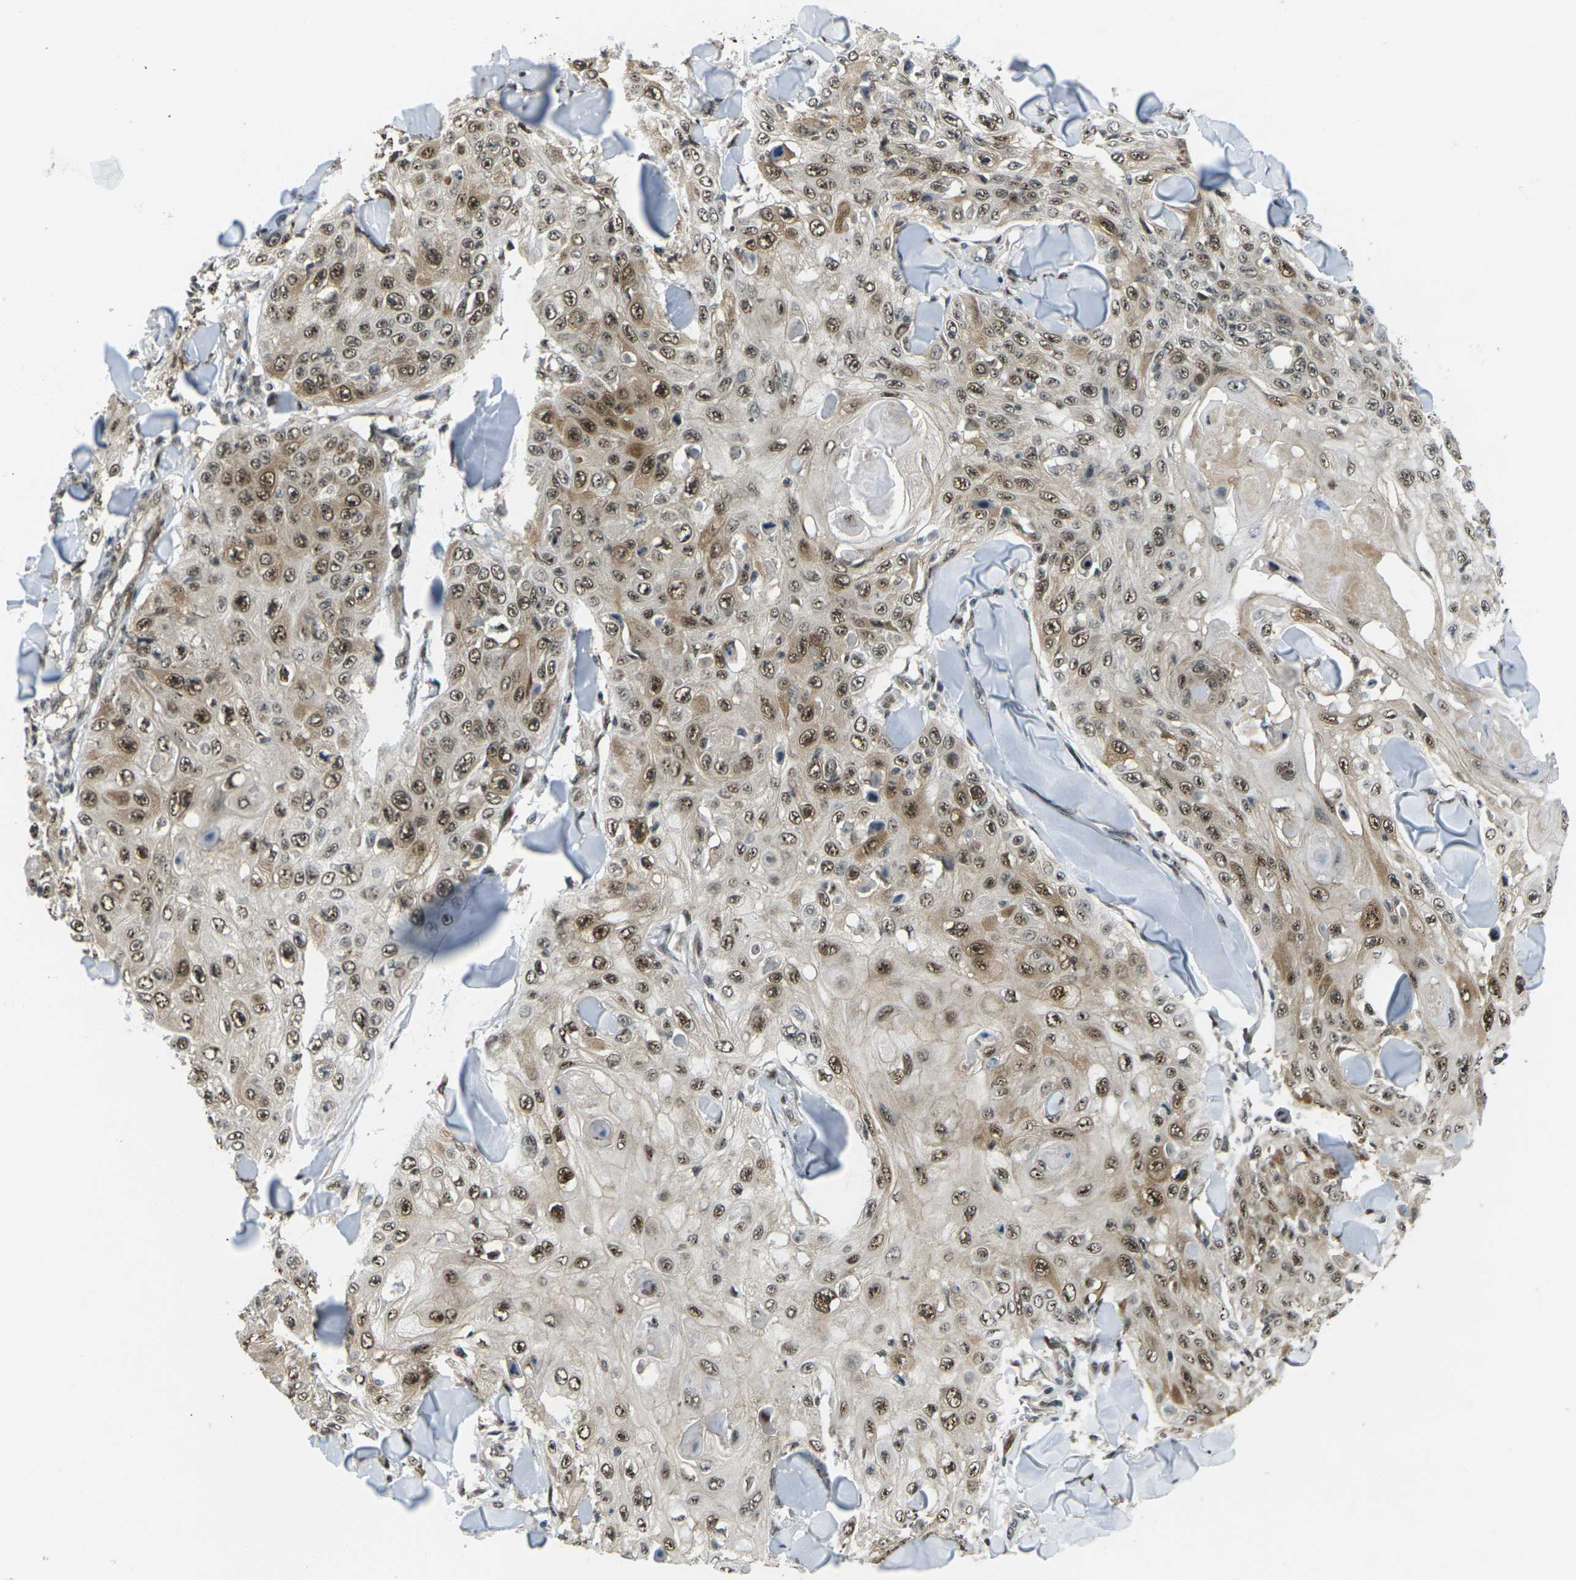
{"staining": {"intensity": "moderate", "quantity": ">75%", "location": "cytoplasmic/membranous,nuclear"}, "tissue": "skin cancer", "cell_type": "Tumor cells", "image_type": "cancer", "snomed": [{"axis": "morphology", "description": "Squamous cell carcinoma, NOS"}, {"axis": "topography", "description": "Skin"}], "caption": "High-magnification brightfield microscopy of skin cancer (squamous cell carcinoma) stained with DAB (brown) and counterstained with hematoxylin (blue). tumor cells exhibit moderate cytoplasmic/membranous and nuclear staining is seen in about>75% of cells. The protein is stained brown, and the nuclei are stained in blue (DAB IHC with brightfield microscopy, high magnification).", "gene": "UBE2S", "patient": {"sex": "male", "age": 86}}